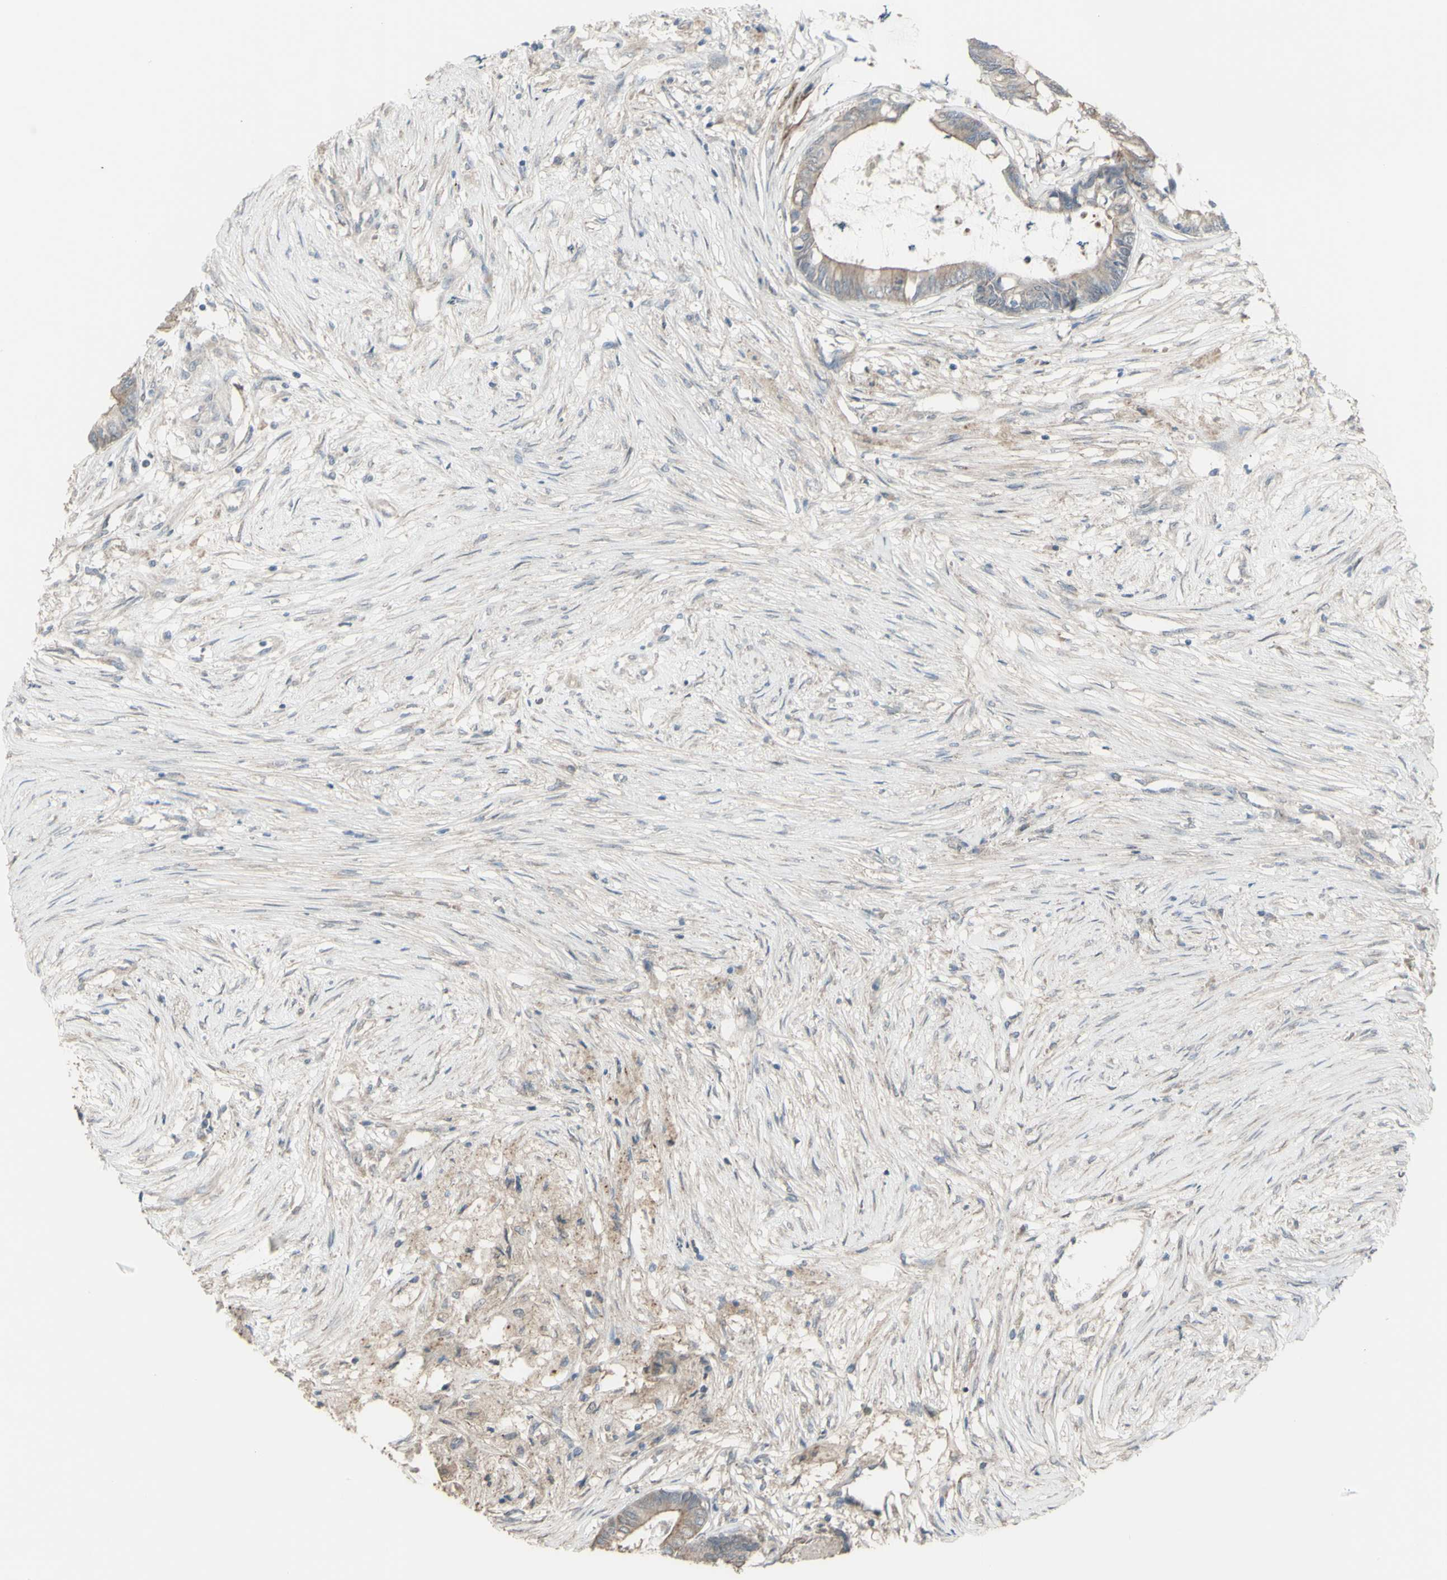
{"staining": {"intensity": "weak", "quantity": ">75%", "location": "cytoplasmic/membranous"}, "tissue": "colorectal cancer", "cell_type": "Tumor cells", "image_type": "cancer", "snomed": [{"axis": "morphology", "description": "Adenocarcinoma, NOS"}, {"axis": "topography", "description": "Rectum"}], "caption": "Immunohistochemical staining of colorectal cancer shows low levels of weak cytoplasmic/membranous expression in approximately >75% of tumor cells. (DAB IHC with brightfield microscopy, high magnification).", "gene": "GRAMD1B", "patient": {"sex": "male", "age": 63}}